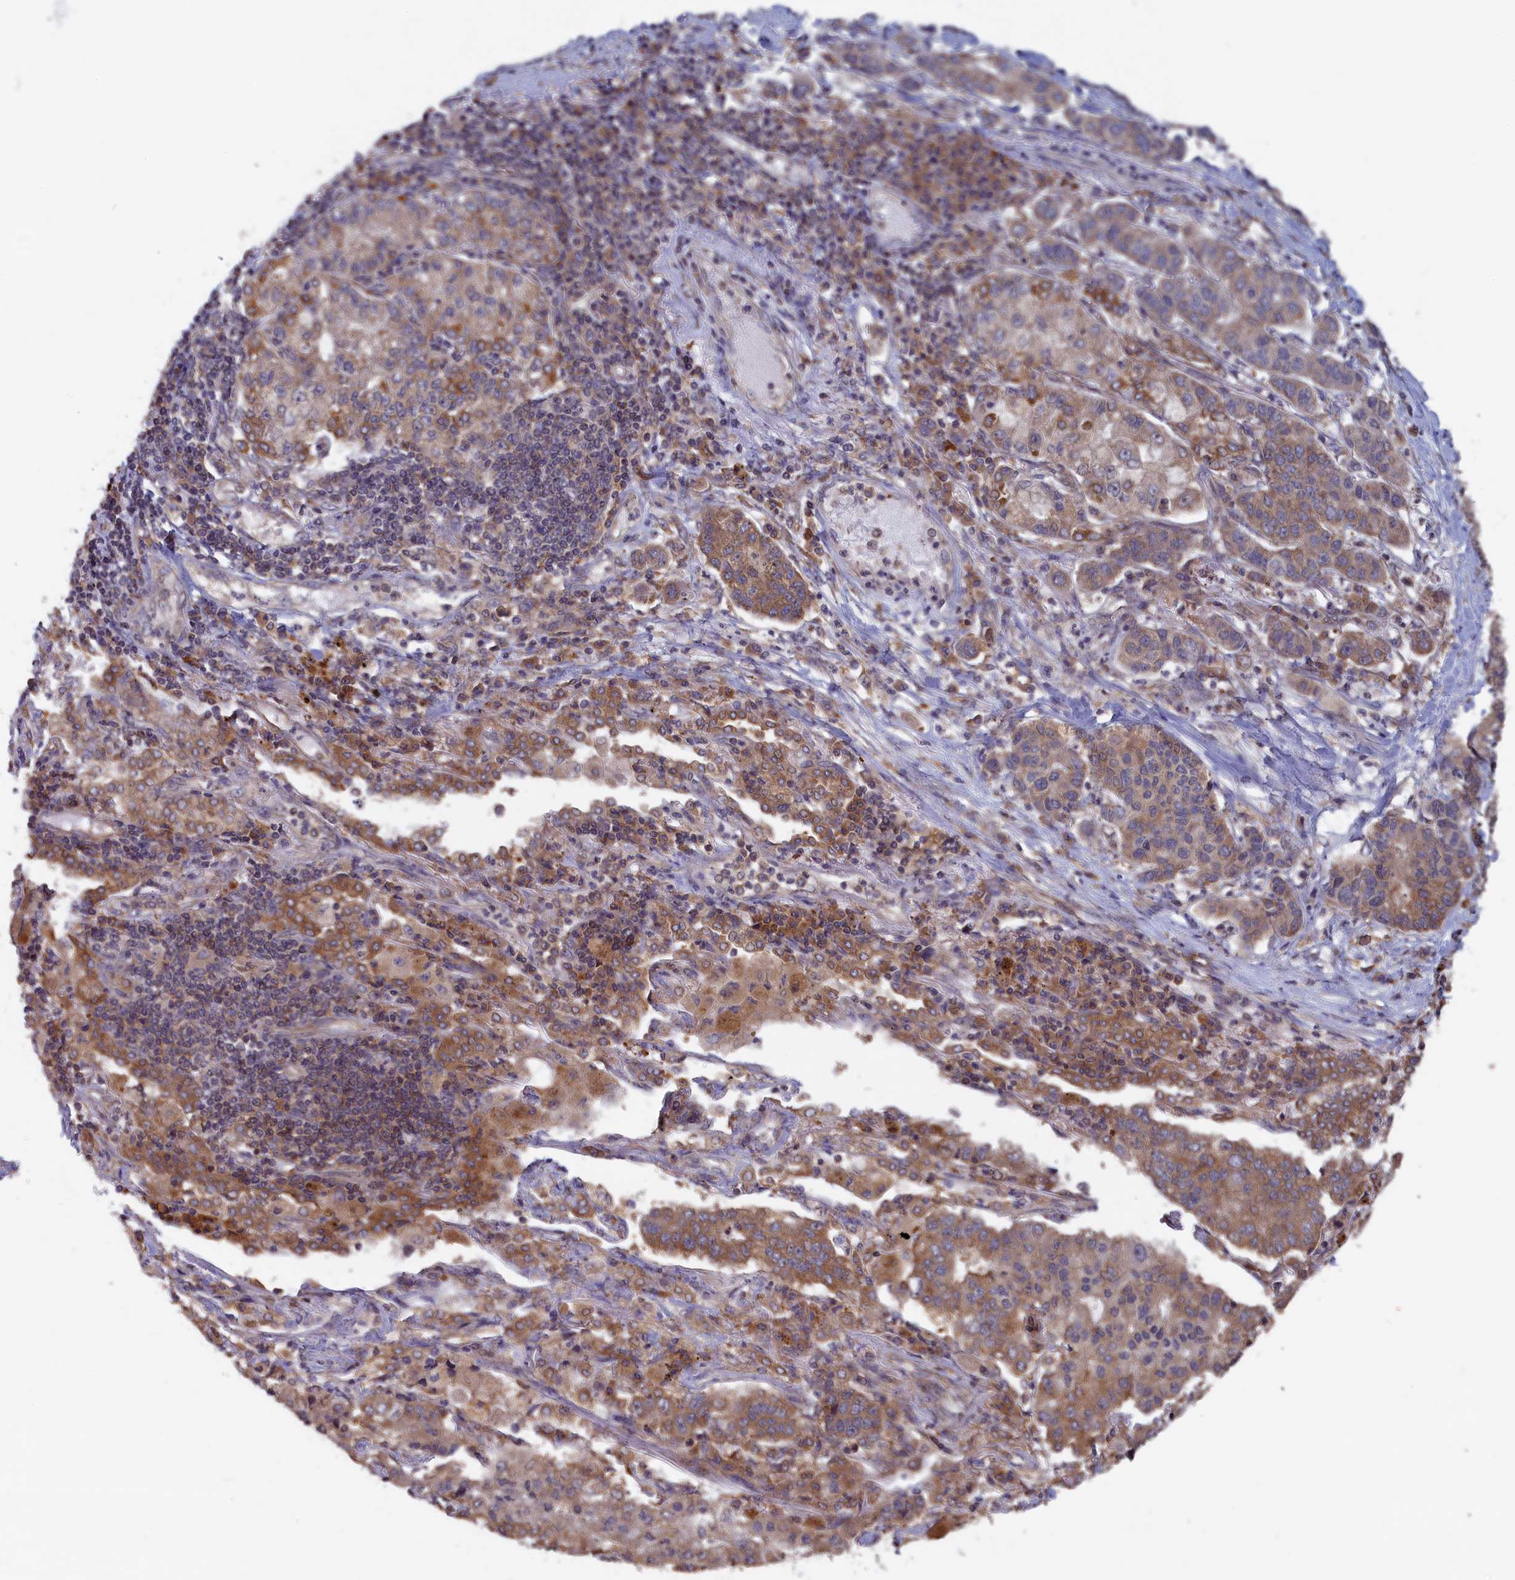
{"staining": {"intensity": "moderate", "quantity": "25%-75%", "location": "cytoplasmic/membranous"}, "tissue": "lung cancer", "cell_type": "Tumor cells", "image_type": "cancer", "snomed": [{"axis": "morphology", "description": "Adenocarcinoma, NOS"}, {"axis": "topography", "description": "Lung"}], "caption": "Approximately 25%-75% of tumor cells in human lung cancer exhibit moderate cytoplasmic/membranous protein positivity as visualized by brown immunohistochemical staining.", "gene": "CACTIN", "patient": {"sex": "male", "age": 49}}